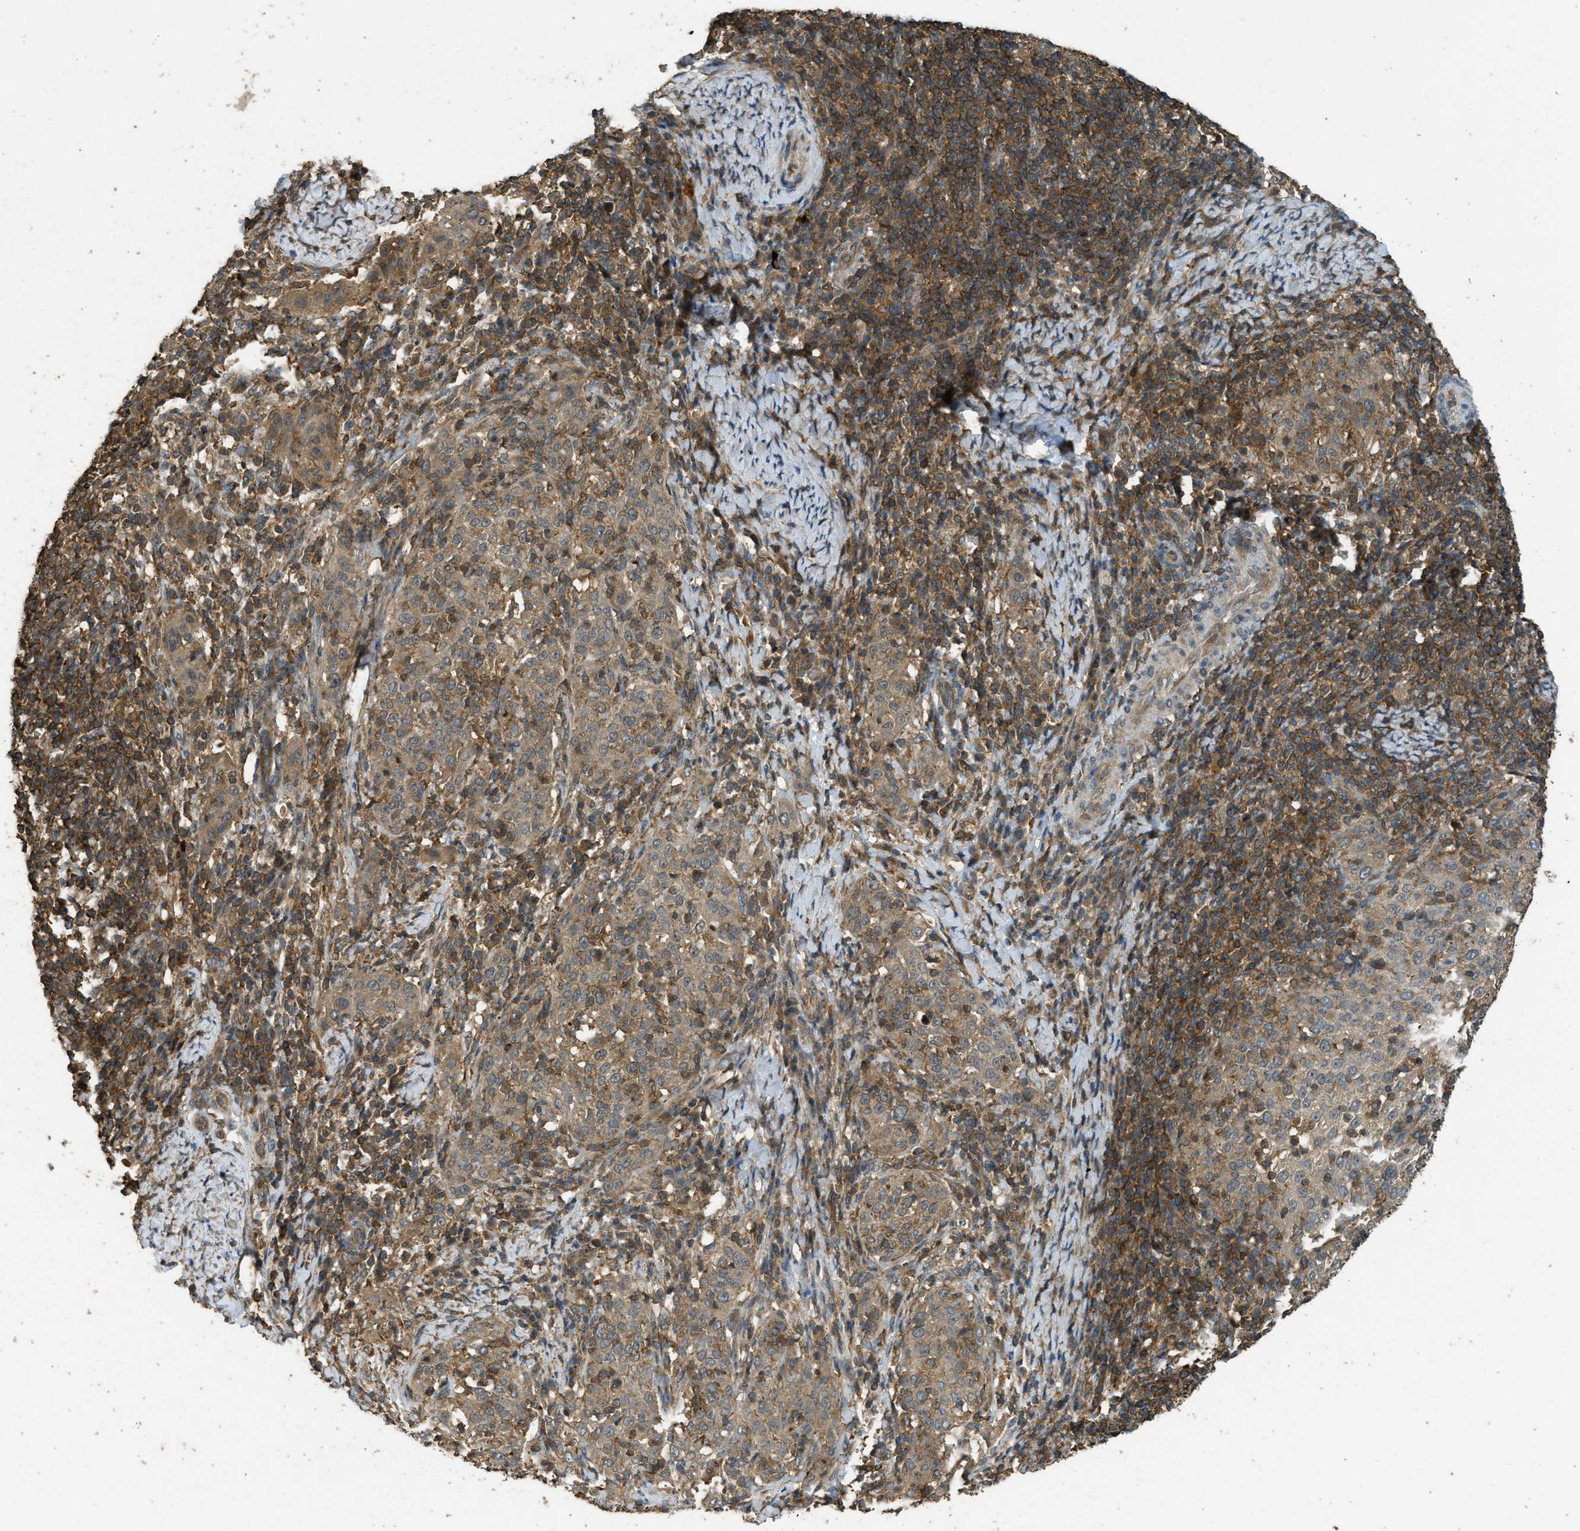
{"staining": {"intensity": "moderate", "quantity": ">75%", "location": "cytoplasmic/membranous"}, "tissue": "cervical cancer", "cell_type": "Tumor cells", "image_type": "cancer", "snomed": [{"axis": "morphology", "description": "Squamous cell carcinoma, NOS"}, {"axis": "topography", "description": "Cervix"}], "caption": "This micrograph reveals cervical squamous cell carcinoma stained with immunohistochemistry (IHC) to label a protein in brown. The cytoplasmic/membranous of tumor cells show moderate positivity for the protein. Nuclei are counter-stained blue.", "gene": "PPP6R3", "patient": {"sex": "female", "age": 51}}